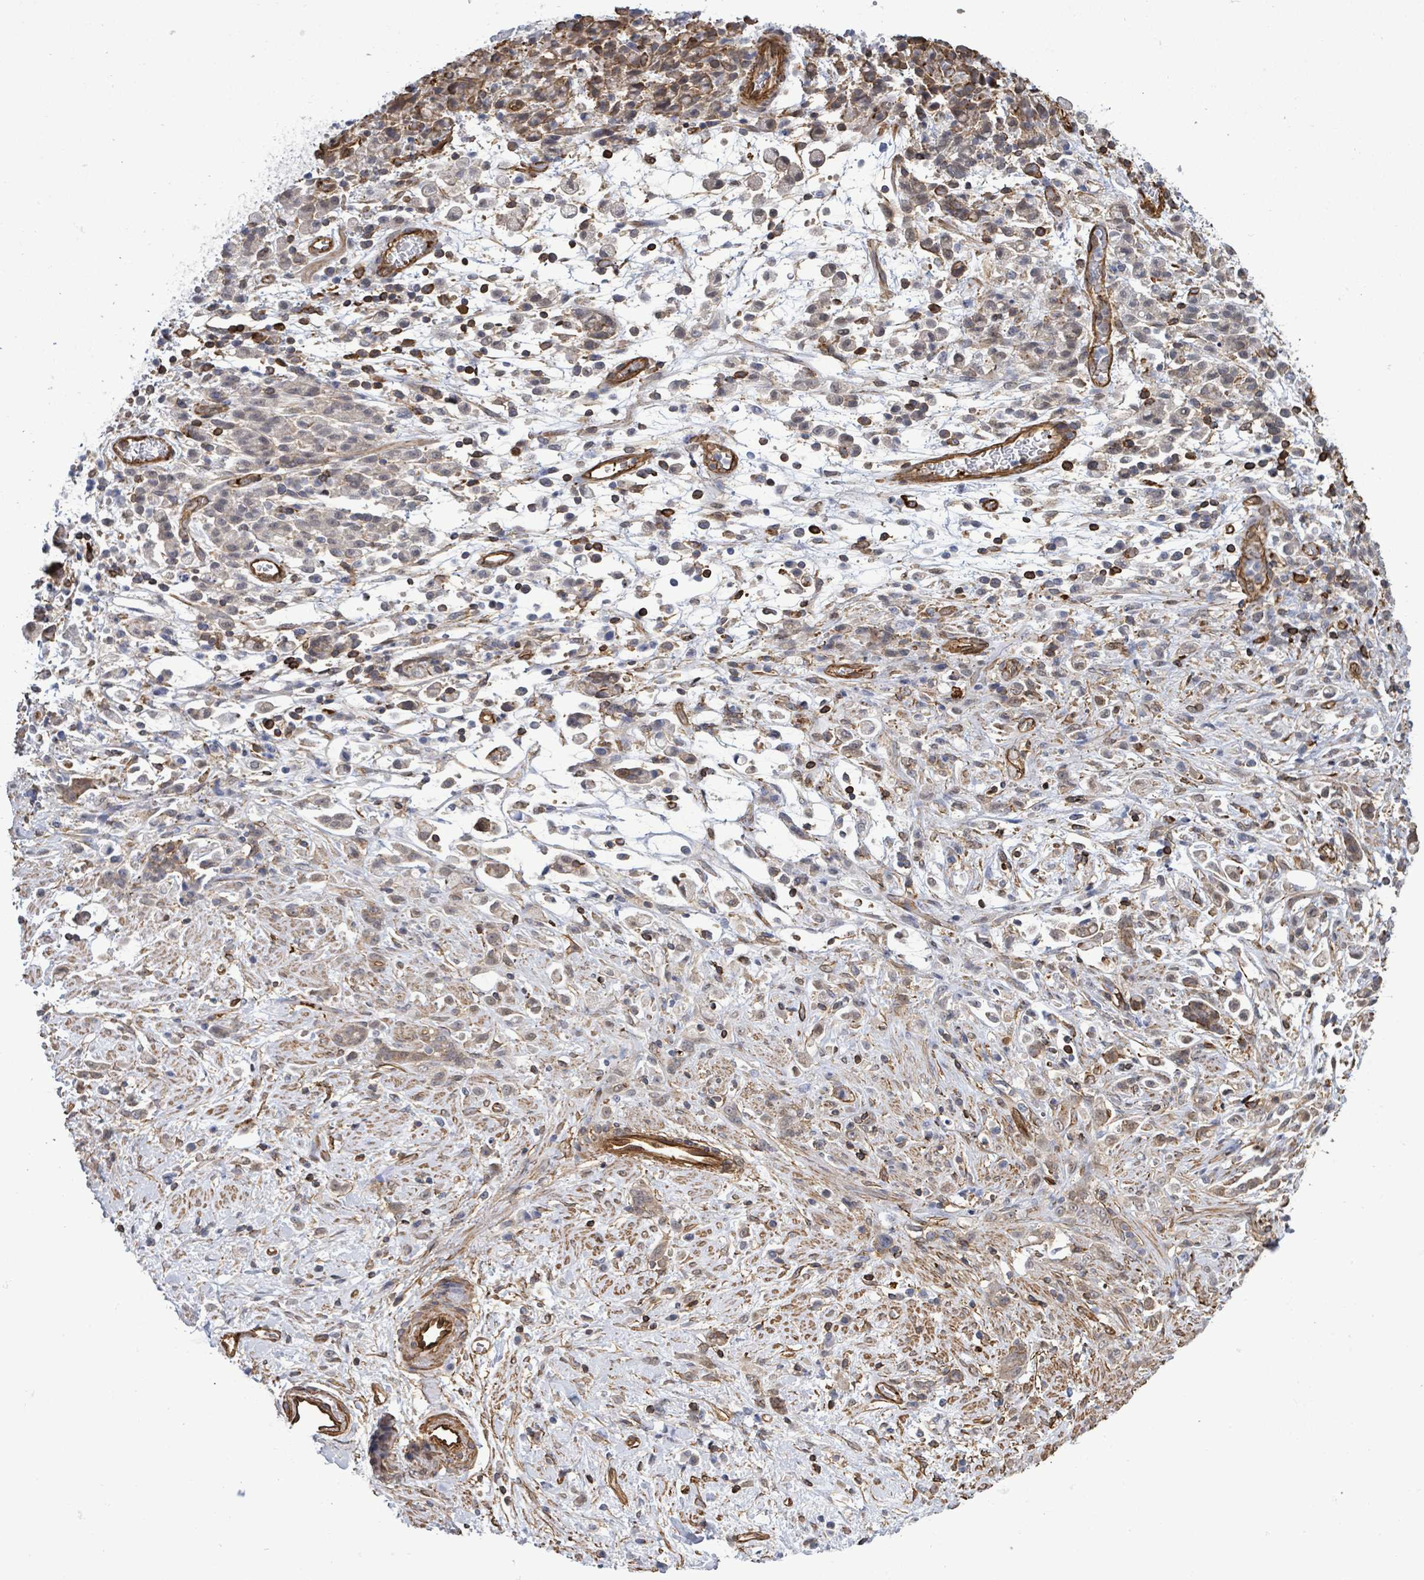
{"staining": {"intensity": "weak", "quantity": "25%-75%", "location": "cytoplasmic/membranous"}, "tissue": "stomach cancer", "cell_type": "Tumor cells", "image_type": "cancer", "snomed": [{"axis": "morphology", "description": "Adenocarcinoma, NOS"}, {"axis": "topography", "description": "Stomach"}], "caption": "Human stomach cancer (adenocarcinoma) stained with a brown dye displays weak cytoplasmic/membranous positive expression in approximately 25%-75% of tumor cells.", "gene": "PRKRIP1", "patient": {"sex": "female", "age": 60}}